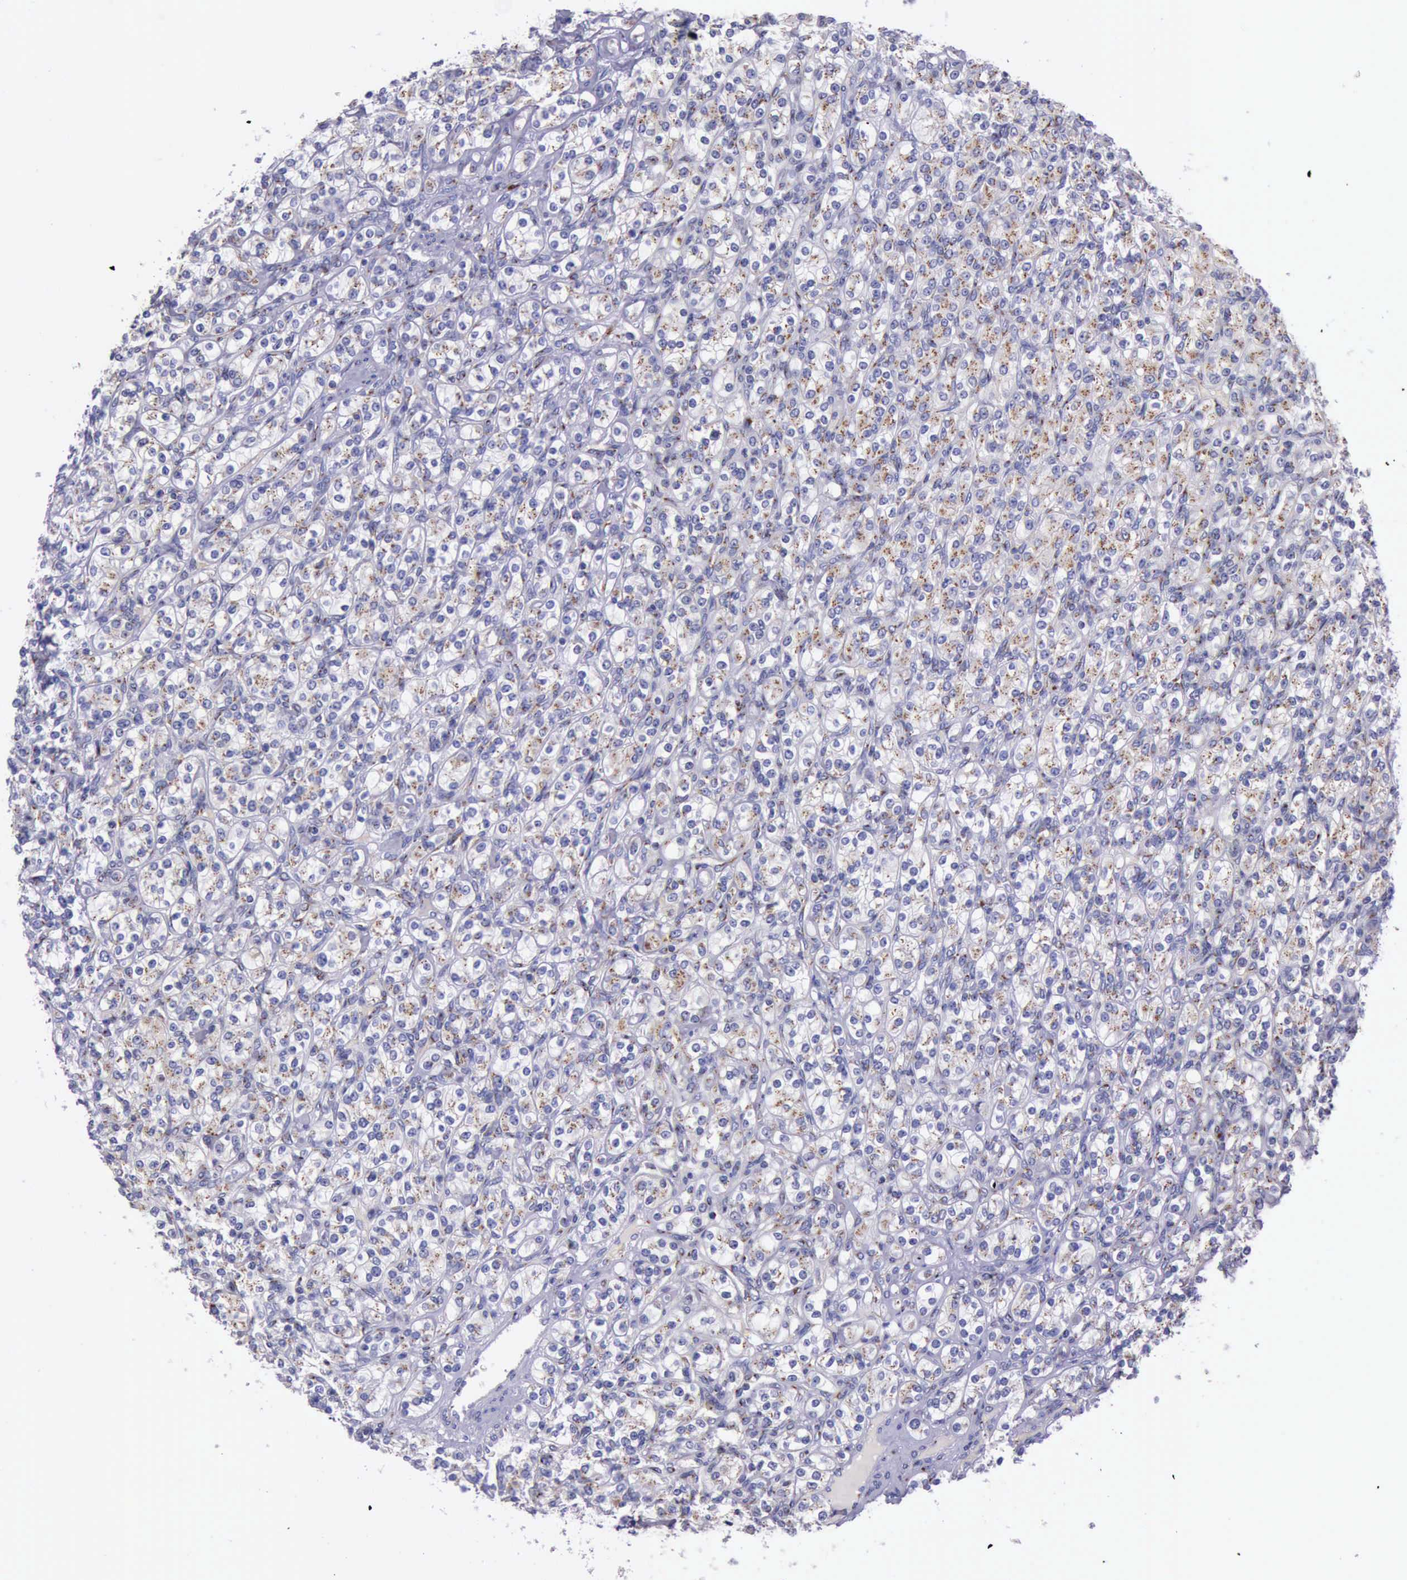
{"staining": {"intensity": "strong", "quantity": "25%-75%", "location": "cytoplasmic/membranous"}, "tissue": "renal cancer", "cell_type": "Tumor cells", "image_type": "cancer", "snomed": [{"axis": "morphology", "description": "Adenocarcinoma, NOS"}, {"axis": "topography", "description": "Kidney"}], "caption": "Protein expression analysis of renal adenocarcinoma displays strong cytoplasmic/membranous expression in approximately 25%-75% of tumor cells.", "gene": "GOLGA5", "patient": {"sex": "male", "age": 77}}